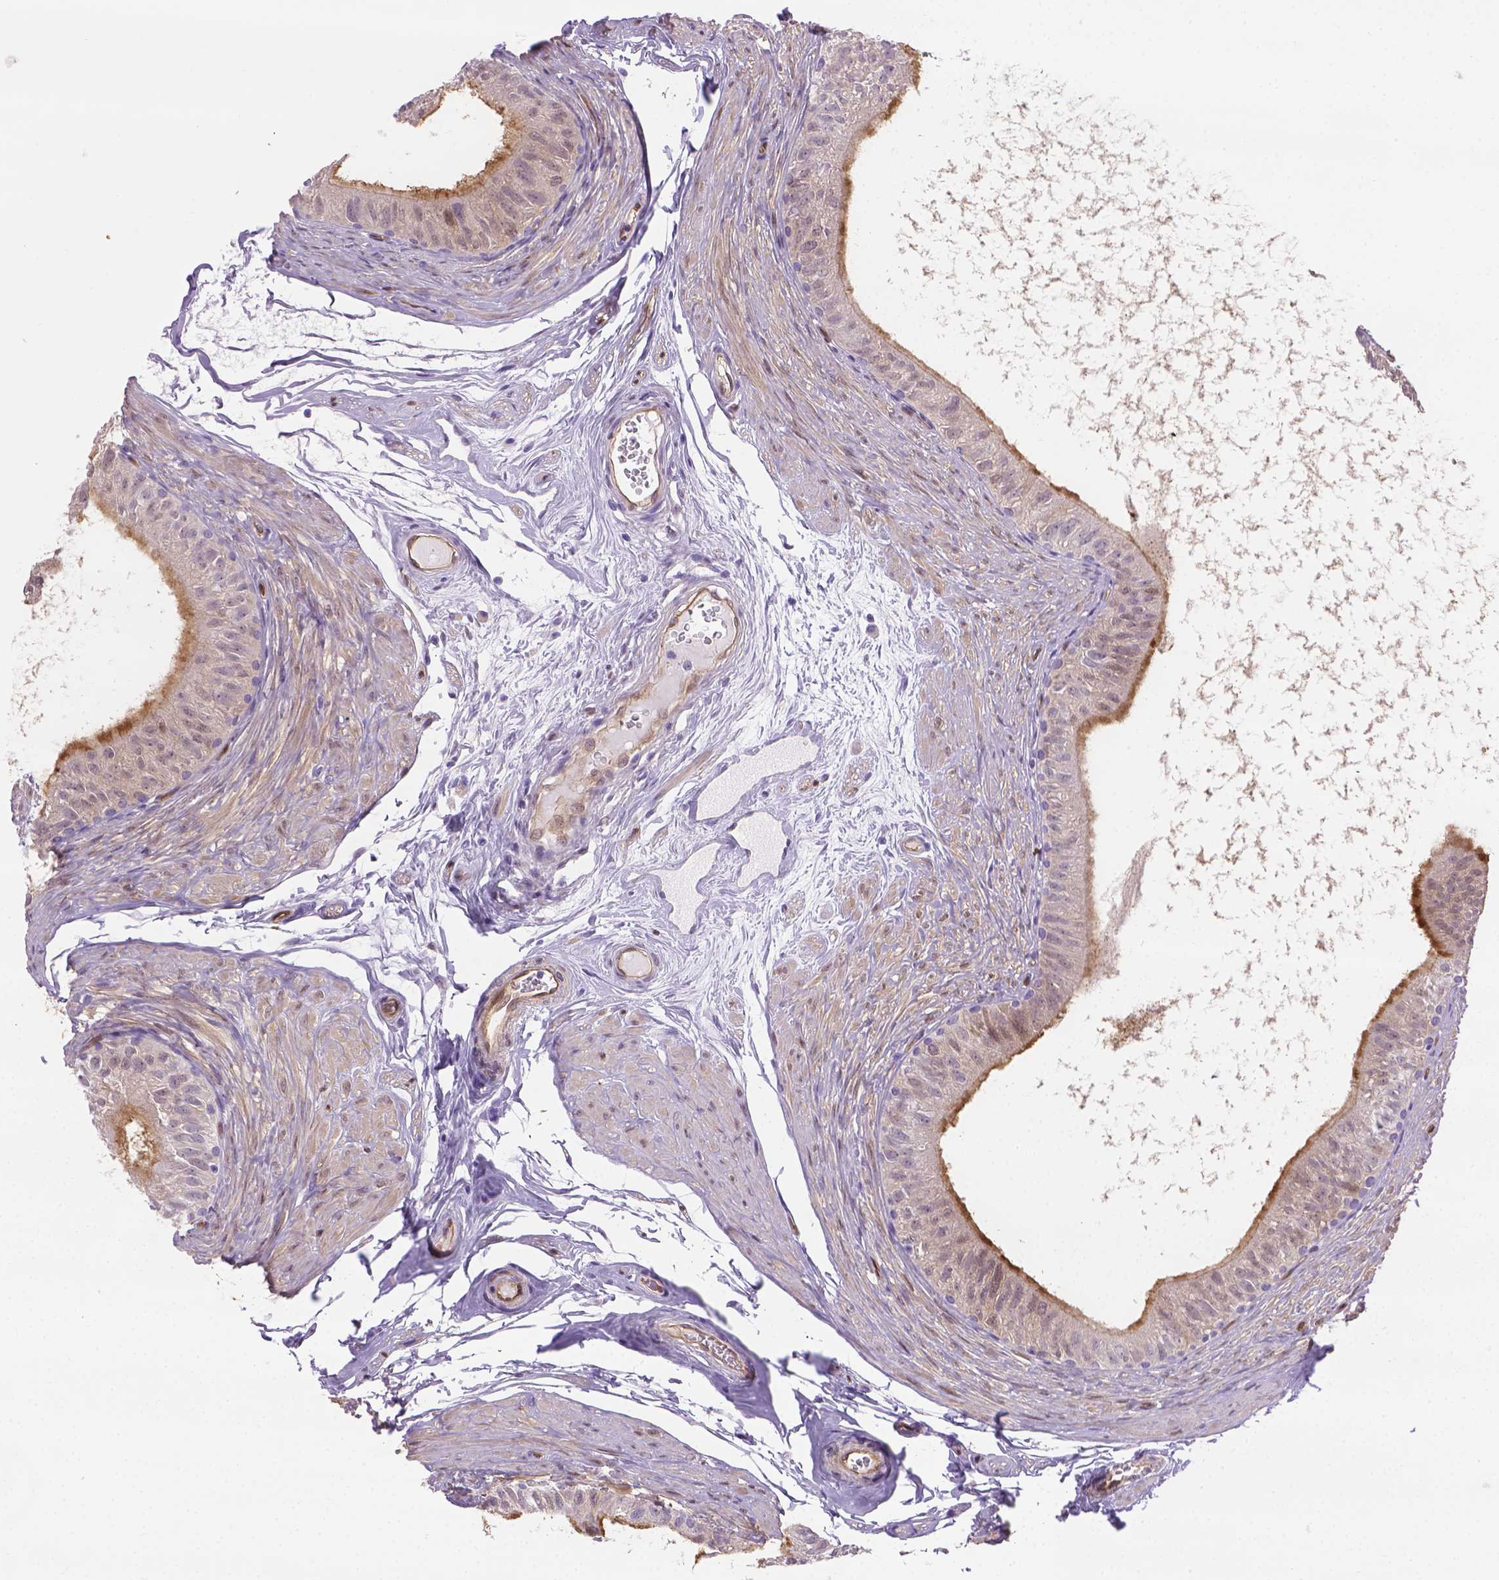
{"staining": {"intensity": "strong", "quantity": "<25%", "location": "cytoplasmic/membranous"}, "tissue": "epididymis", "cell_type": "Glandular cells", "image_type": "normal", "snomed": [{"axis": "morphology", "description": "Normal tissue, NOS"}, {"axis": "topography", "description": "Epididymis"}], "caption": "High-power microscopy captured an immunohistochemistry photomicrograph of unremarkable epididymis, revealing strong cytoplasmic/membranous staining in approximately <25% of glandular cells. (DAB = brown stain, brightfield microscopy at high magnification).", "gene": "CLIC4", "patient": {"sex": "male", "age": 36}}